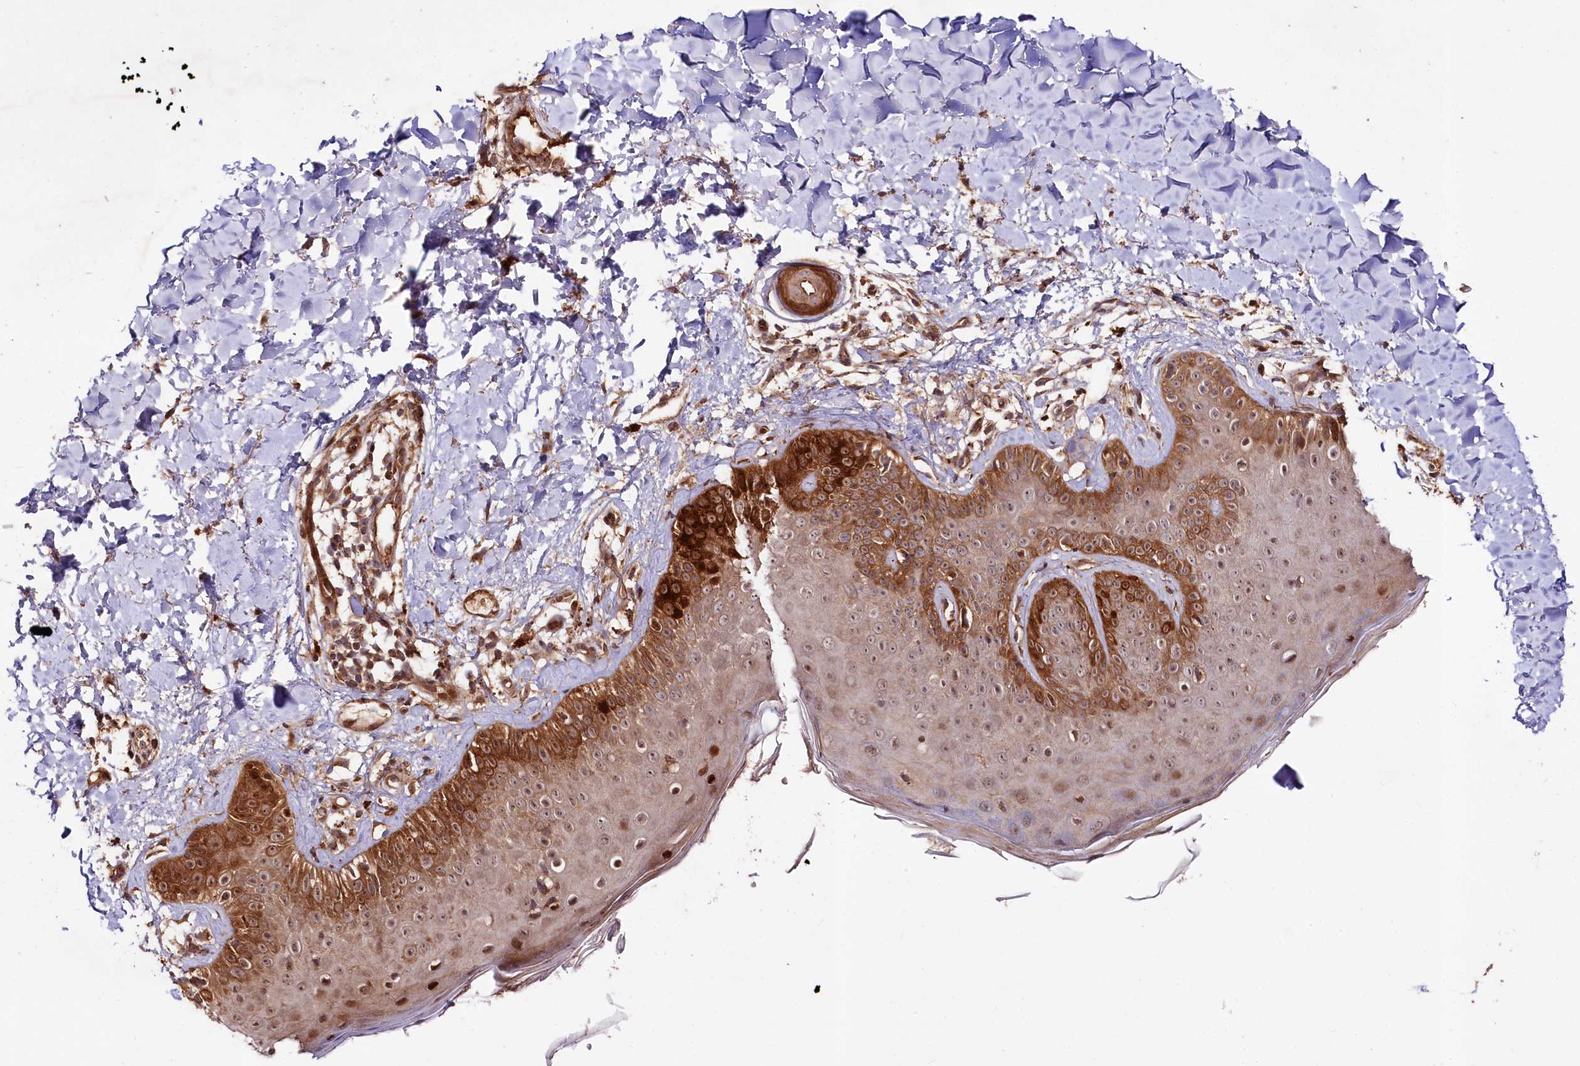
{"staining": {"intensity": "moderate", "quantity": ">75%", "location": "cytoplasmic/membranous"}, "tissue": "skin", "cell_type": "Fibroblasts", "image_type": "normal", "snomed": [{"axis": "morphology", "description": "Normal tissue, NOS"}, {"axis": "topography", "description": "Skin"}], "caption": "Unremarkable skin exhibits moderate cytoplasmic/membranous staining in approximately >75% of fibroblasts.", "gene": "NEDD1", "patient": {"sex": "male", "age": 52}}